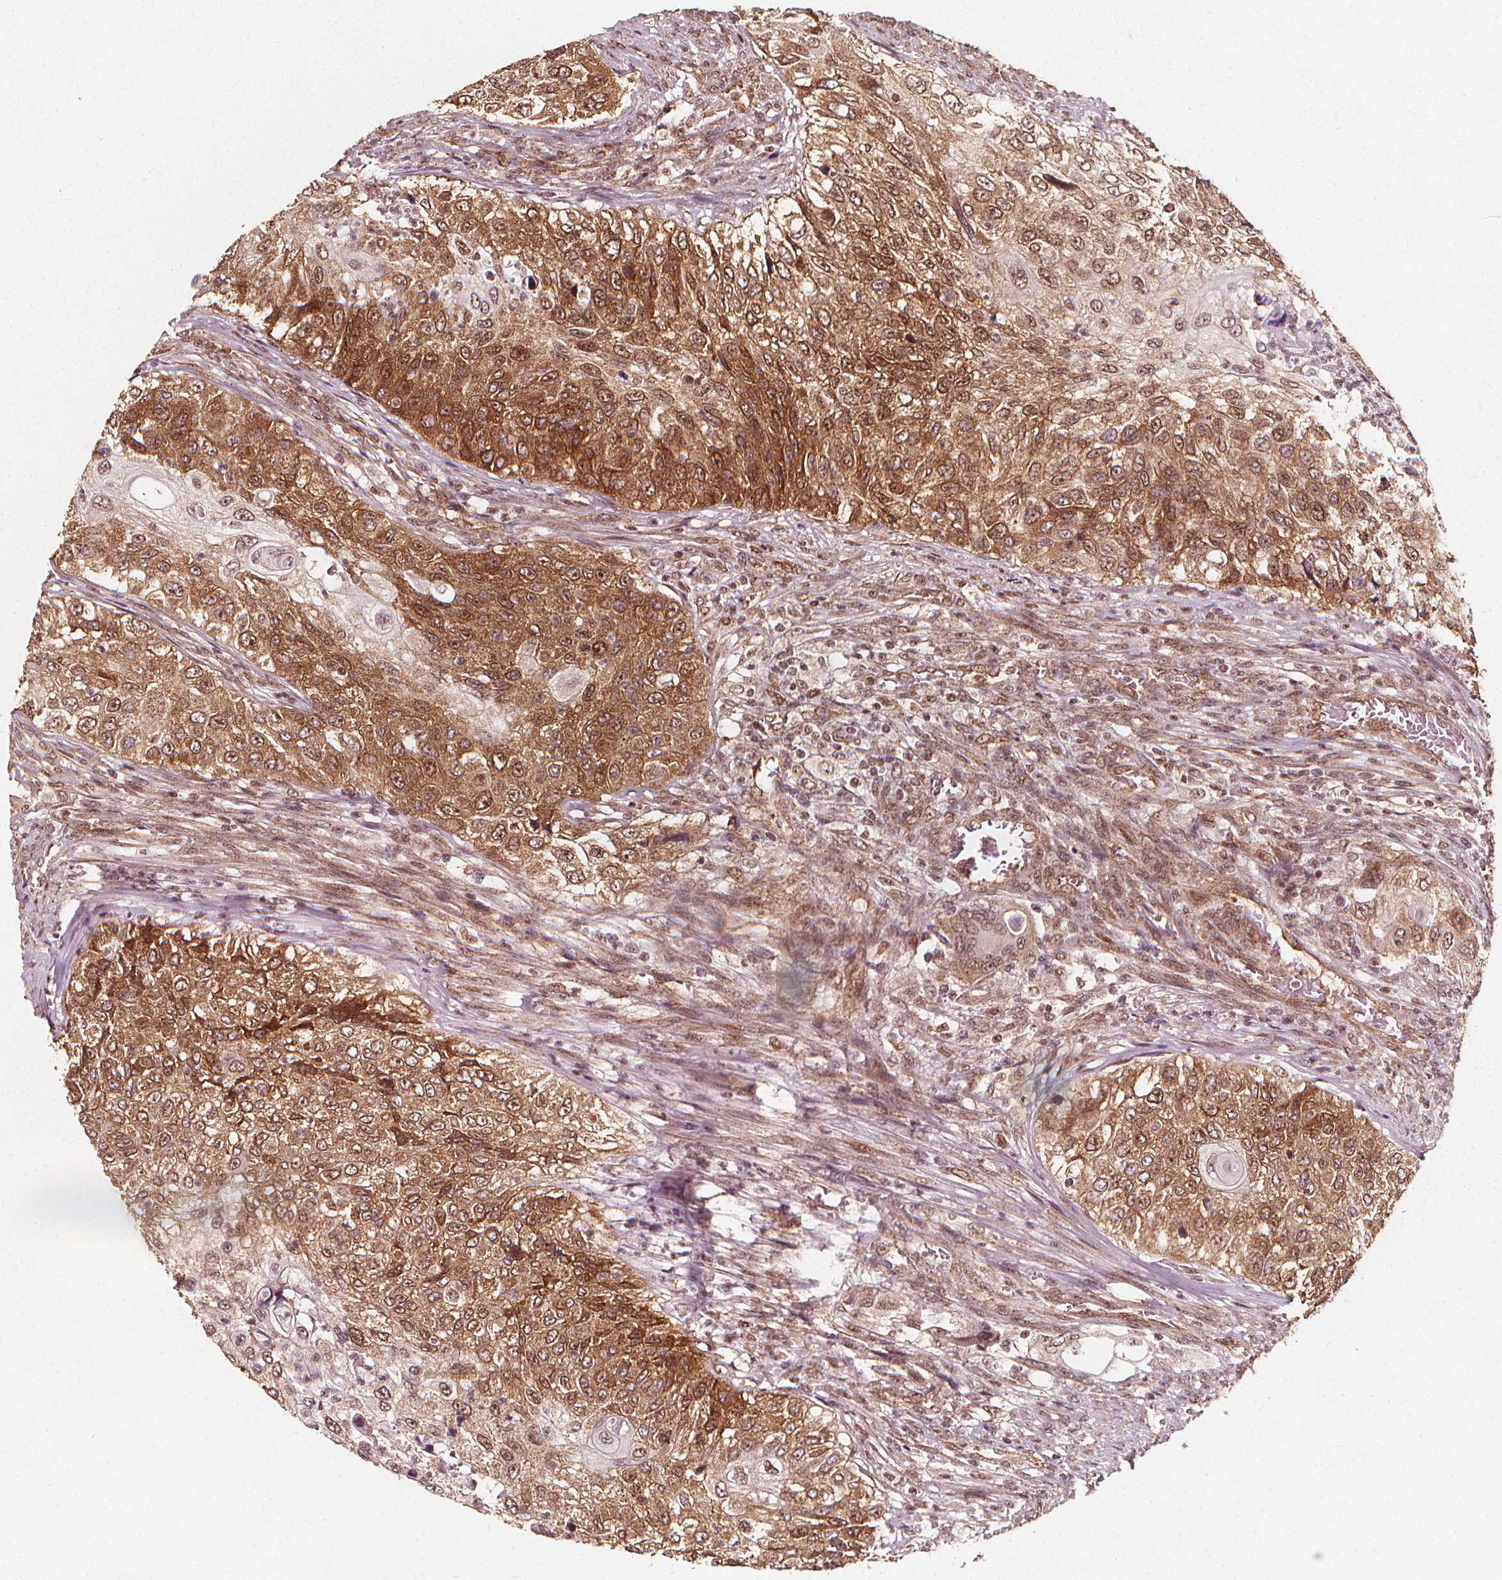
{"staining": {"intensity": "moderate", "quantity": ">75%", "location": "cytoplasmic/membranous,nuclear"}, "tissue": "urothelial cancer", "cell_type": "Tumor cells", "image_type": "cancer", "snomed": [{"axis": "morphology", "description": "Urothelial carcinoma, High grade"}, {"axis": "topography", "description": "Urinary bladder"}], "caption": "Brown immunohistochemical staining in urothelial carcinoma (high-grade) displays moderate cytoplasmic/membranous and nuclear positivity in approximately >75% of tumor cells.", "gene": "SMN1", "patient": {"sex": "female", "age": 60}}